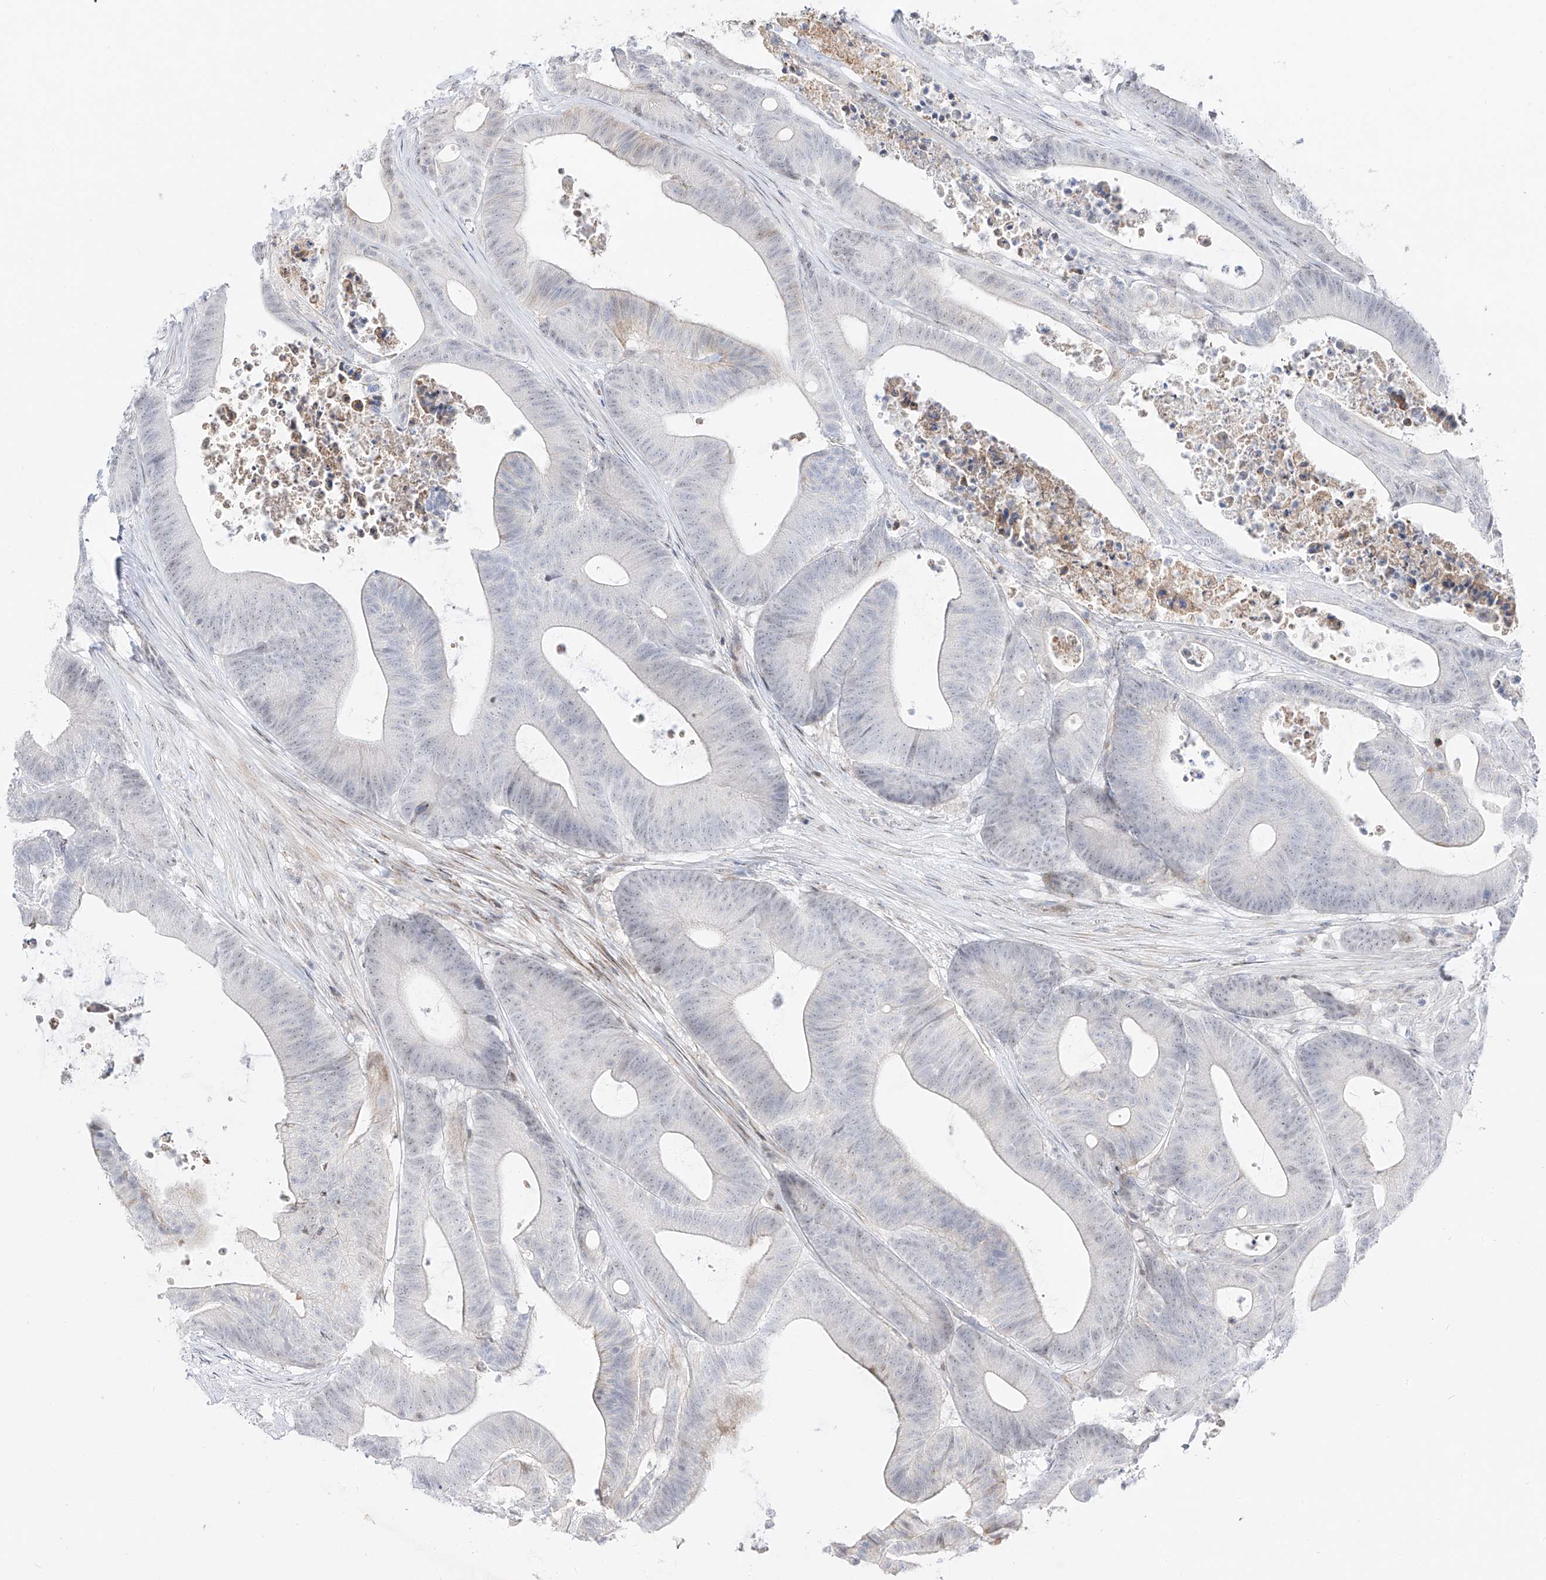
{"staining": {"intensity": "negative", "quantity": "none", "location": "none"}, "tissue": "colorectal cancer", "cell_type": "Tumor cells", "image_type": "cancer", "snomed": [{"axis": "morphology", "description": "Adenocarcinoma, NOS"}, {"axis": "topography", "description": "Colon"}], "caption": "The histopathology image shows no staining of tumor cells in colorectal cancer (adenocarcinoma).", "gene": "ZNF180", "patient": {"sex": "female", "age": 84}}